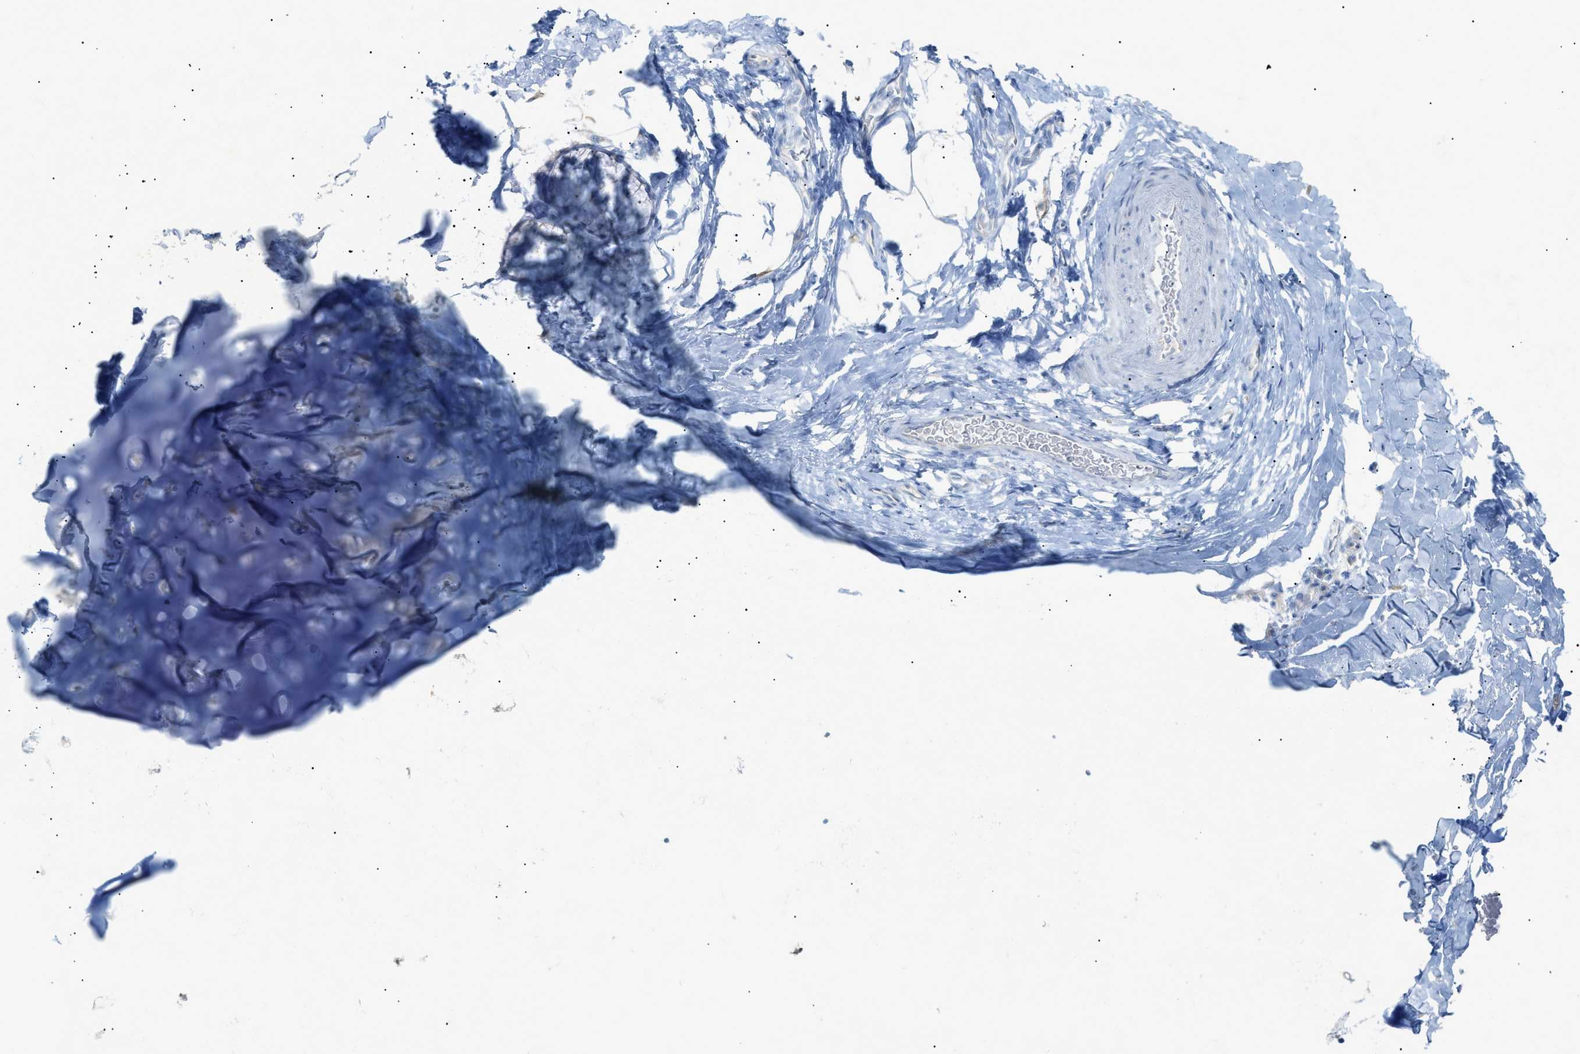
{"staining": {"intensity": "negative", "quantity": "none", "location": "none"}, "tissue": "adipose tissue", "cell_type": "Adipocytes", "image_type": "normal", "snomed": [{"axis": "morphology", "description": "Normal tissue, NOS"}, {"axis": "topography", "description": "Cartilage tissue"}, {"axis": "topography", "description": "Bronchus"}], "caption": "Human adipose tissue stained for a protein using immunohistochemistry (IHC) demonstrates no expression in adipocytes.", "gene": "SLC25A31", "patient": {"sex": "female", "age": 53}}